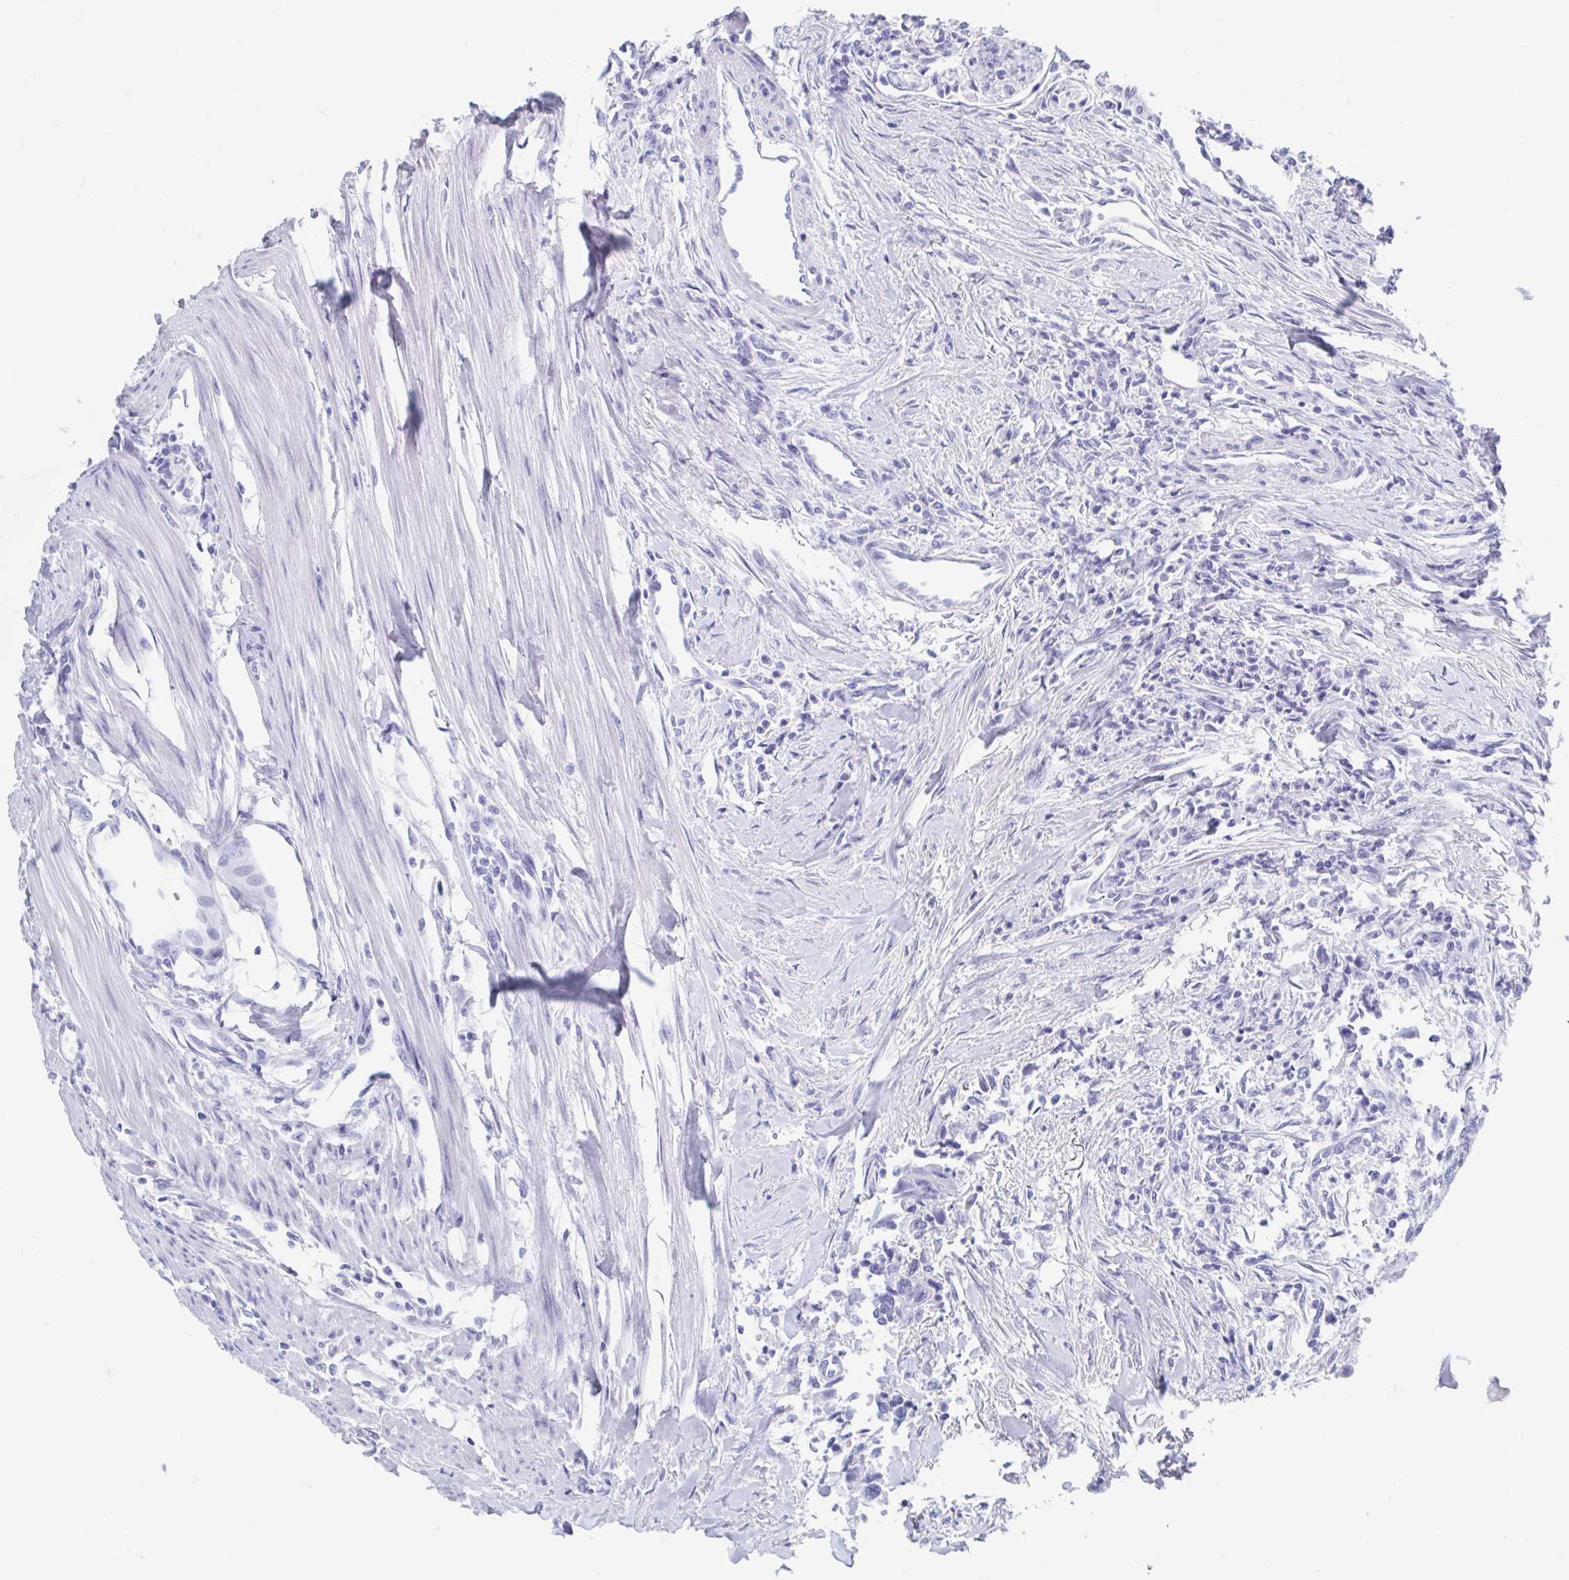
{"staining": {"intensity": "negative", "quantity": "none", "location": "none"}, "tissue": "colorectal cancer", "cell_type": "Tumor cells", "image_type": "cancer", "snomed": [{"axis": "morphology", "description": "Adenocarcinoma, NOS"}, {"axis": "topography", "description": "Colon"}], "caption": "Immunohistochemistry (IHC) micrograph of colorectal cancer (adenocarcinoma) stained for a protein (brown), which exhibits no staining in tumor cells. (Brightfield microscopy of DAB (3,3'-diaminobenzidine) immunohistochemistry at high magnification).", "gene": "C10orf53", "patient": {"sex": "female", "age": 67}}